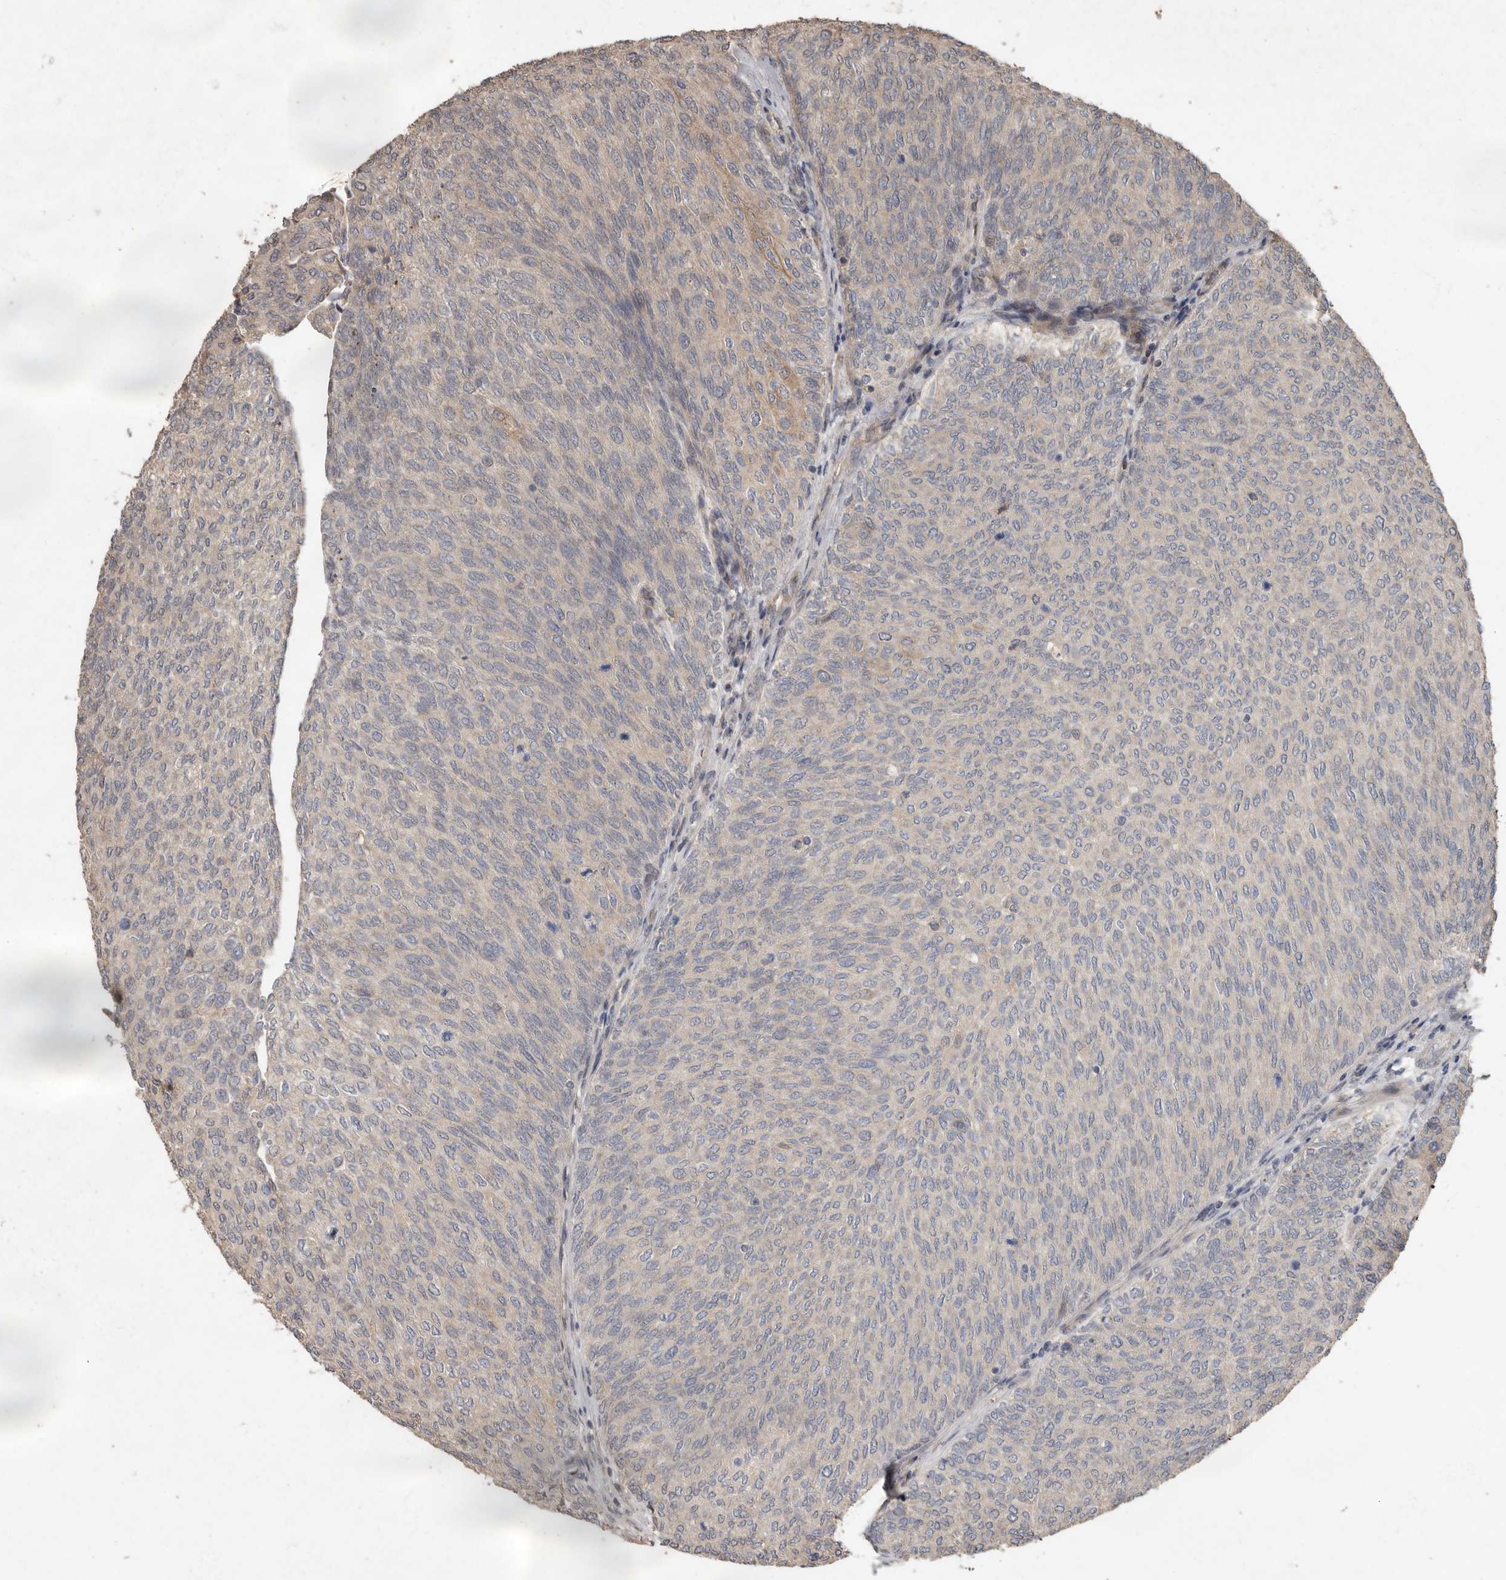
{"staining": {"intensity": "weak", "quantity": "<25%", "location": "cytoplasmic/membranous"}, "tissue": "urothelial cancer", "cell_type": "Tumor cells", "image_type": "cancer", "snomed": [{"axis": "morphology", "description": "Urothelial carcinoma, Low grade"}, {"axis": "topography", "description": "Urinary bladder"}], "caption": "Tumor cells show no significant protein expression in urothelial cancer.", "gene": "KIF26B", "patient": {"sex": "female", "age": 79}}